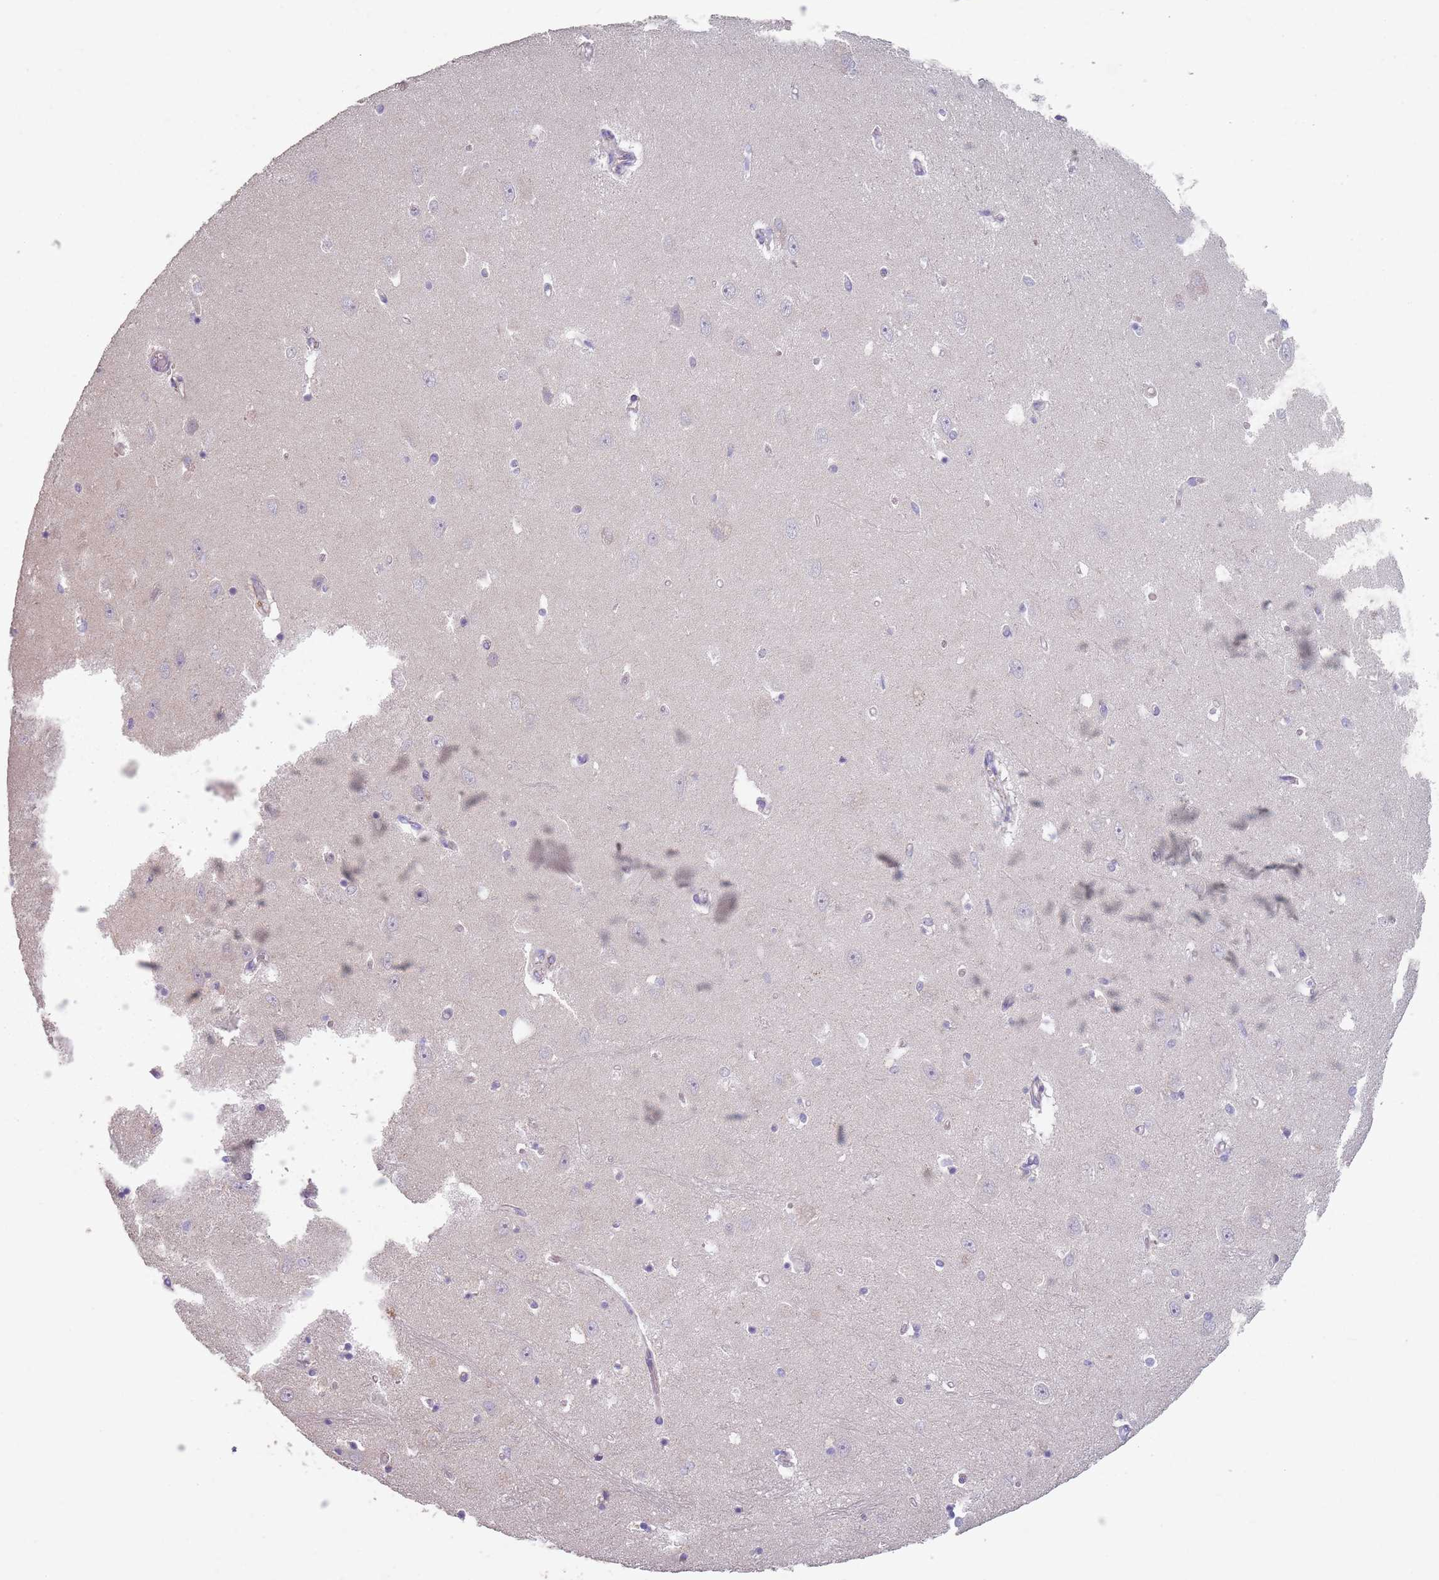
{"staining": {"intensity": "negative", "quantity": "none", "location": "none"}, "tissue": "hippocampus", "cell_type": "Glial cells", "image_type": "normal", "snomed": [{"axis": "morphology", "description": "Normal tissue, NOS"}, {"axis": "topography", "description": "Hippocampus"}], "caption": "High magnification brightfield microscopy of benign hippocampus stained with DAB (3,3'-diaminobenzidine) (brown) and counterstained with hematoxylin (blue): glial cells show no significant expression.", "gene": "ZNF583", "patient": {"sex": "female", "age": 64}}